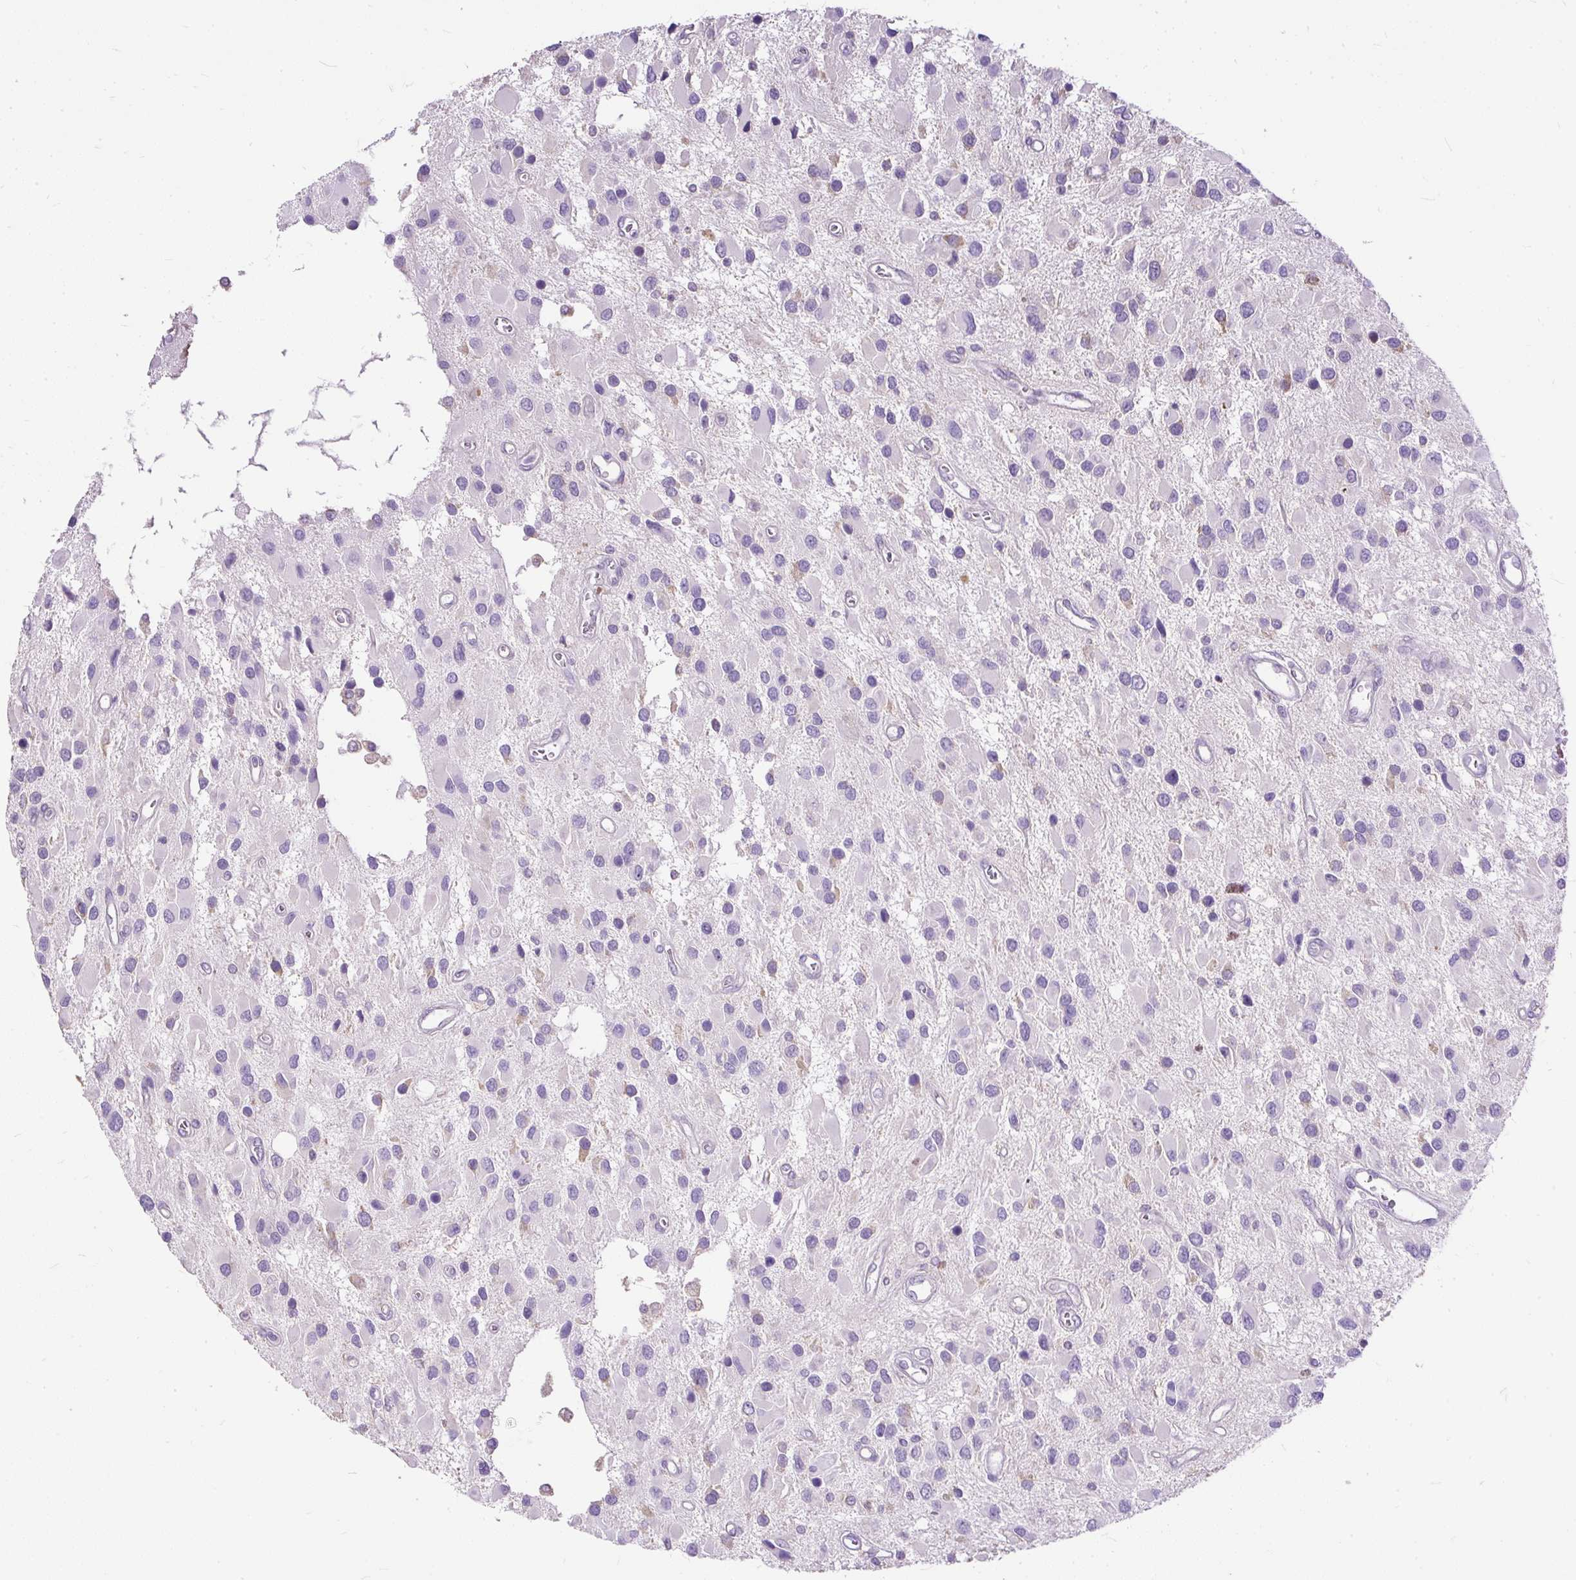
{"staining": {"intensity": "weak", "quantity": "<25%", "location": "cytoplasmic/membranous"}, "tissue": "glioma", "cell_type": "Tumor cells", "image_type": "cancer", "snomed": [{"axis": "morphology", "description": "Glioma, malignant, High grade"}, {"axis": "topography", "description": "Brain"}], "caption": "High power microscopy photomicrograph of an immunohistochemistry micrograph of high-grade glioma (malignant), revealing no significant expression in tumor cells.", "gene": "GBX1", "patient": {"sex": "male", "age": 53}}